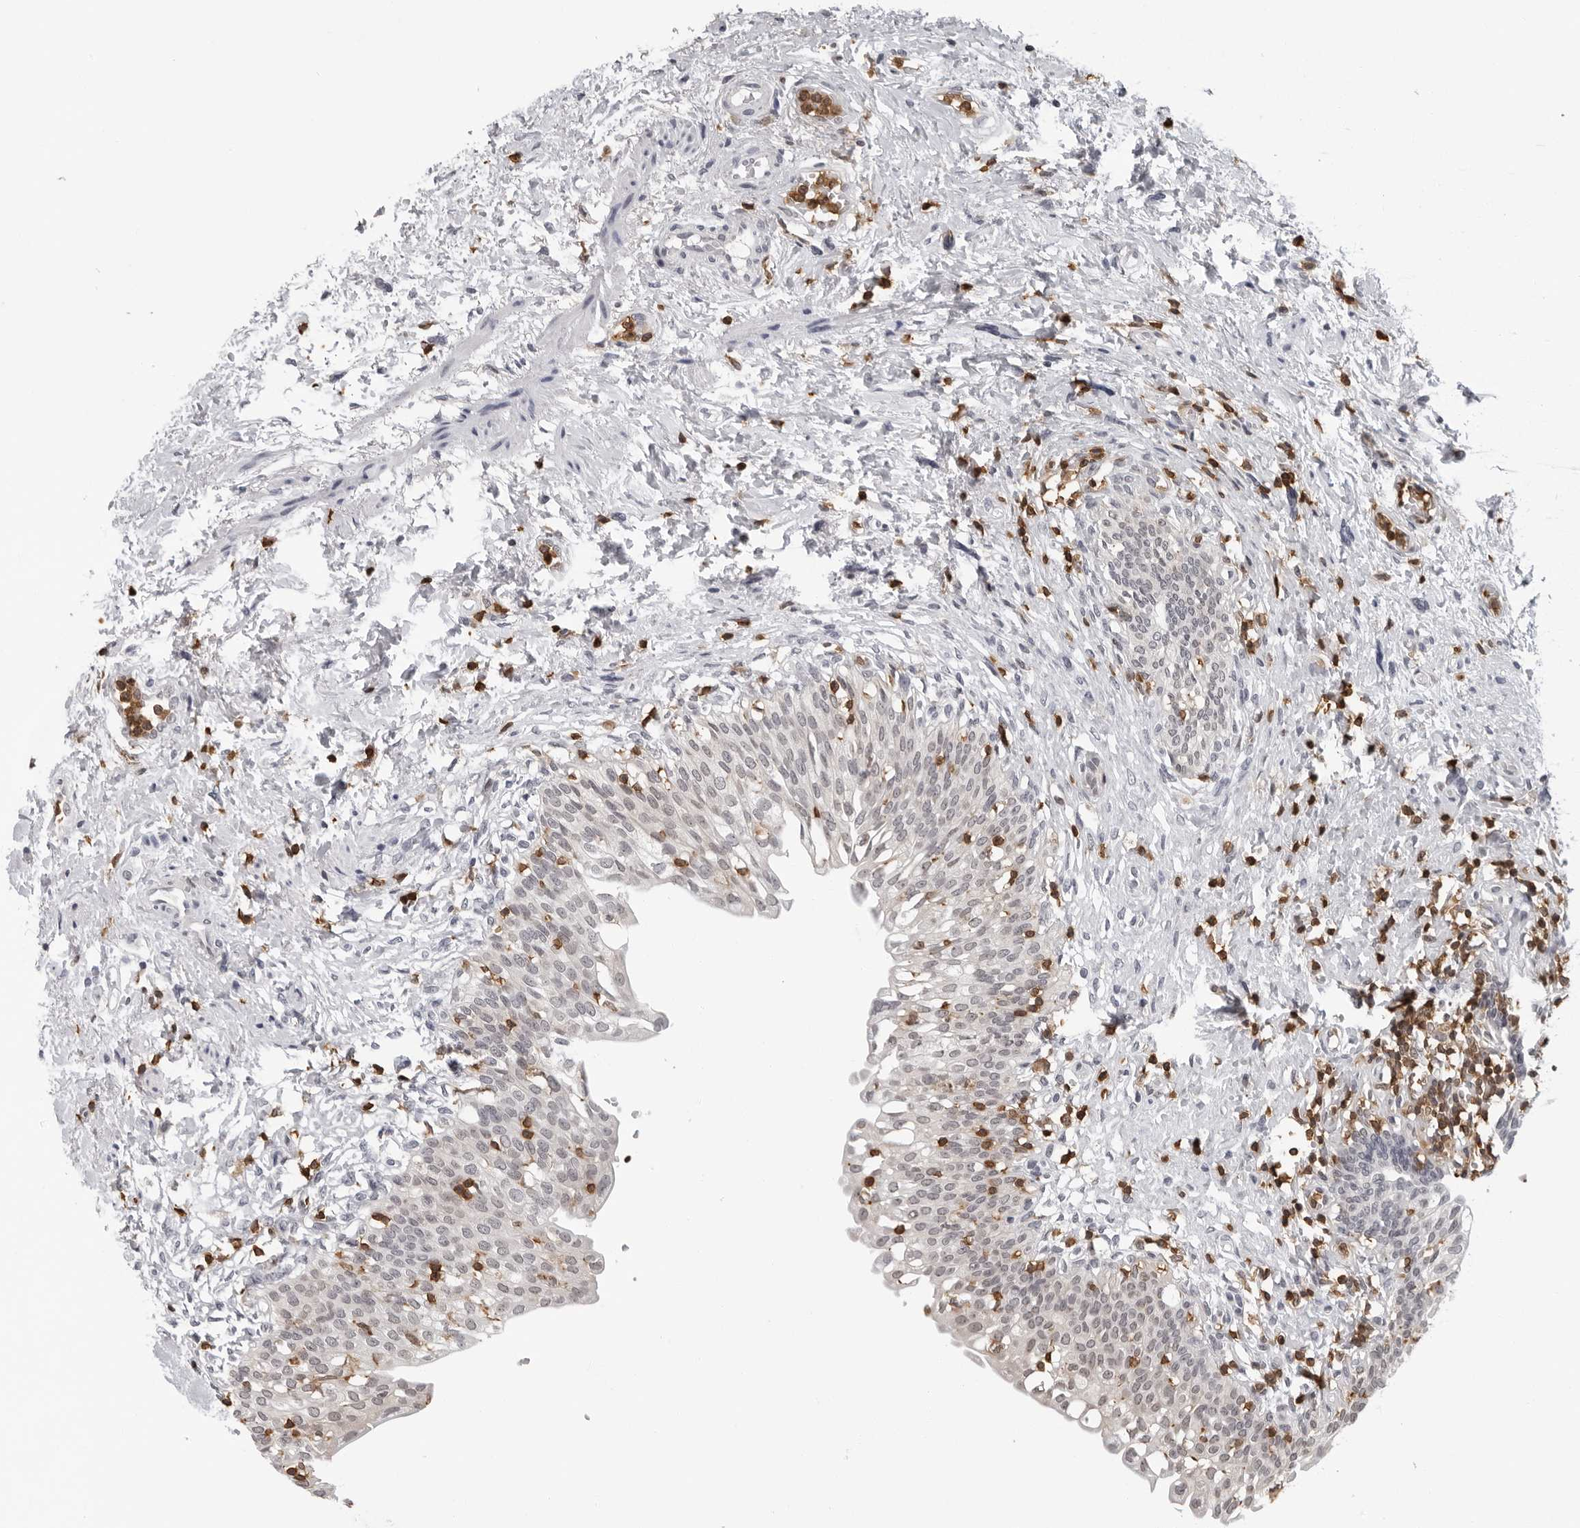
{"staining": {"intensity": "negative", "quantity": "none", "location": "none"}, "tissue": "urinary bladder", "cell_type": "Urothelial cells", "image_type": "normal", "snomed": [{"axis": "morphology", "description": "Normal tissue, NOS"}, {"axis": "topography", "description": "Urinary bladder"}], "caption": "Immunohistochemistry (IHC) photomicrograph of benign urinary bladder: urinary bladder stained with DAB (3,3'-diaminobenzidine) exhibits no significant protein expression in urothelial cells.", "gene": "HSPH1", "patient": {"sex": "male", "age": 55}}